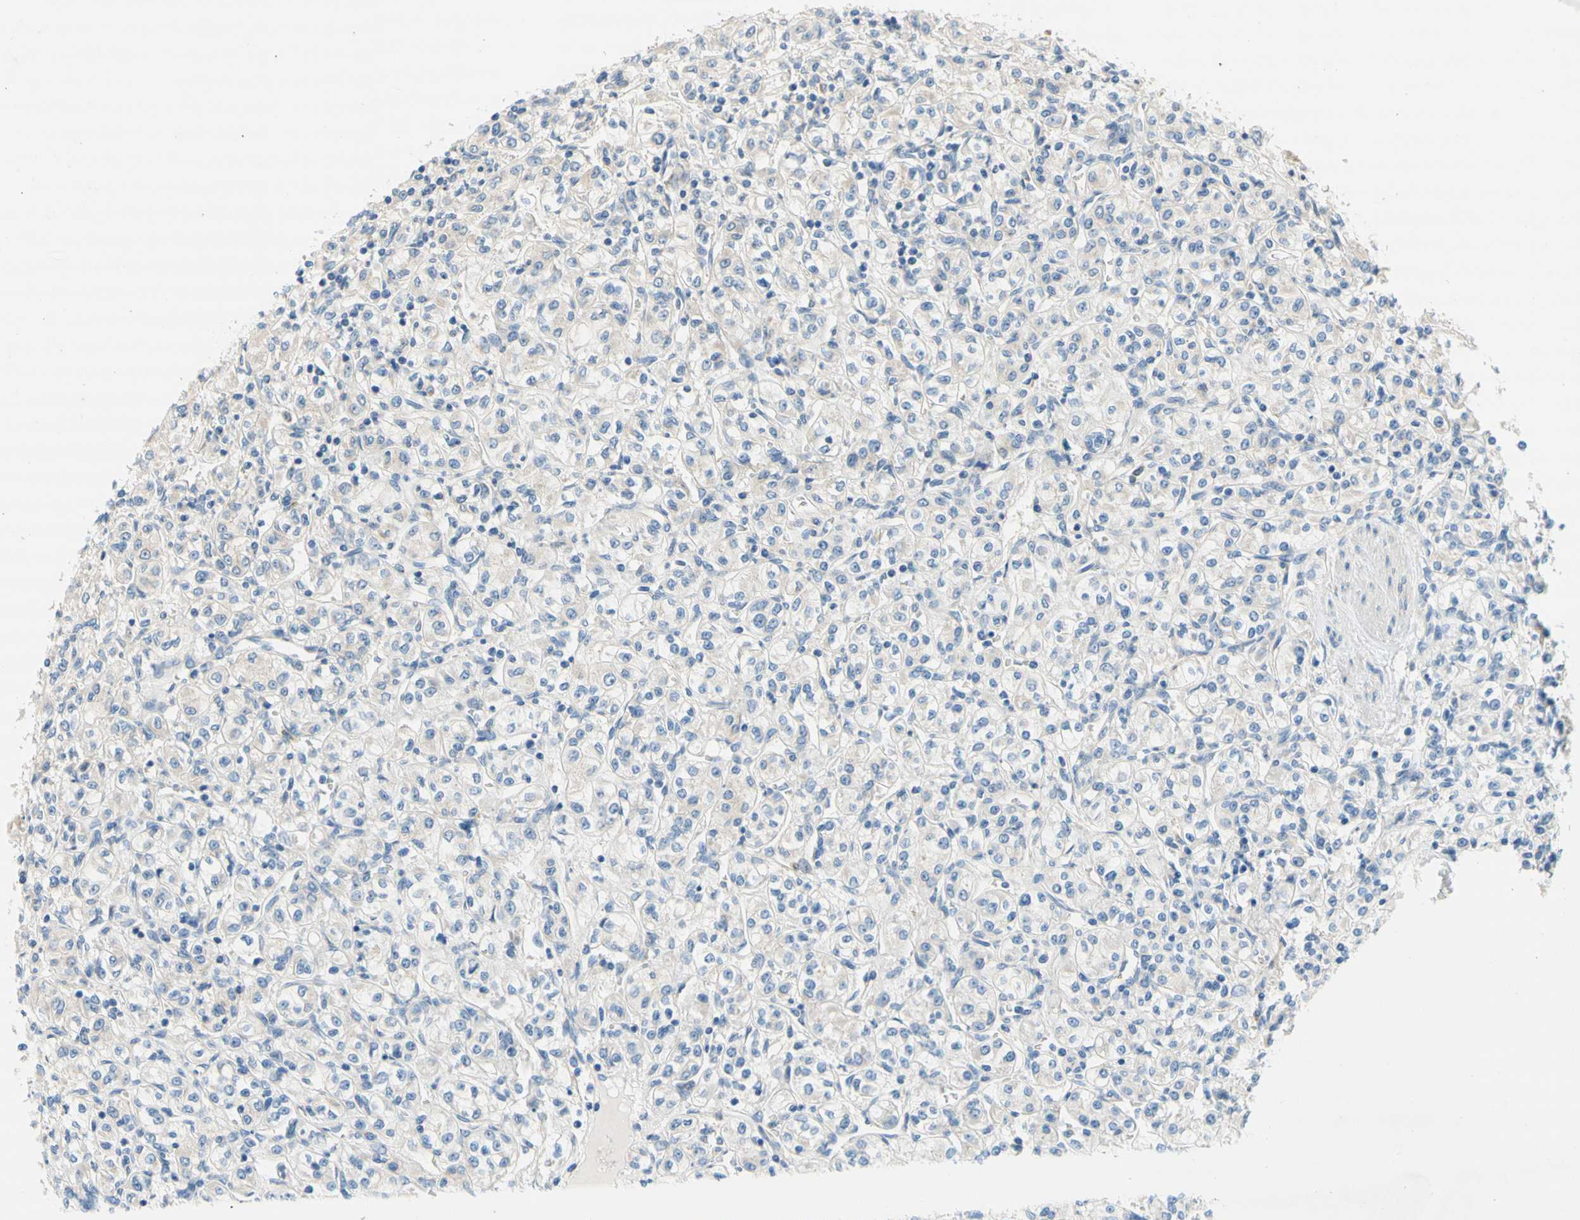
{"staining": {"intensity": "negative", "quantity": "none", "location": "none"}, "tissue": "renal cancer", "cell_type": "Tumor cells", "image_type": "cancer", "snomed": [{"axis": "morphology", "description": "Adenocarcinoma, NOS"}, {"axis": "topography", "description": "Kidney"}], "caption": "Immunohistochemical staining of renal adenocarcinoma displays no significant expression in tumor cells. (DAB IHC, high magnification).", "gene": "F3", "patient": {"sex": "male", "age": 77}}